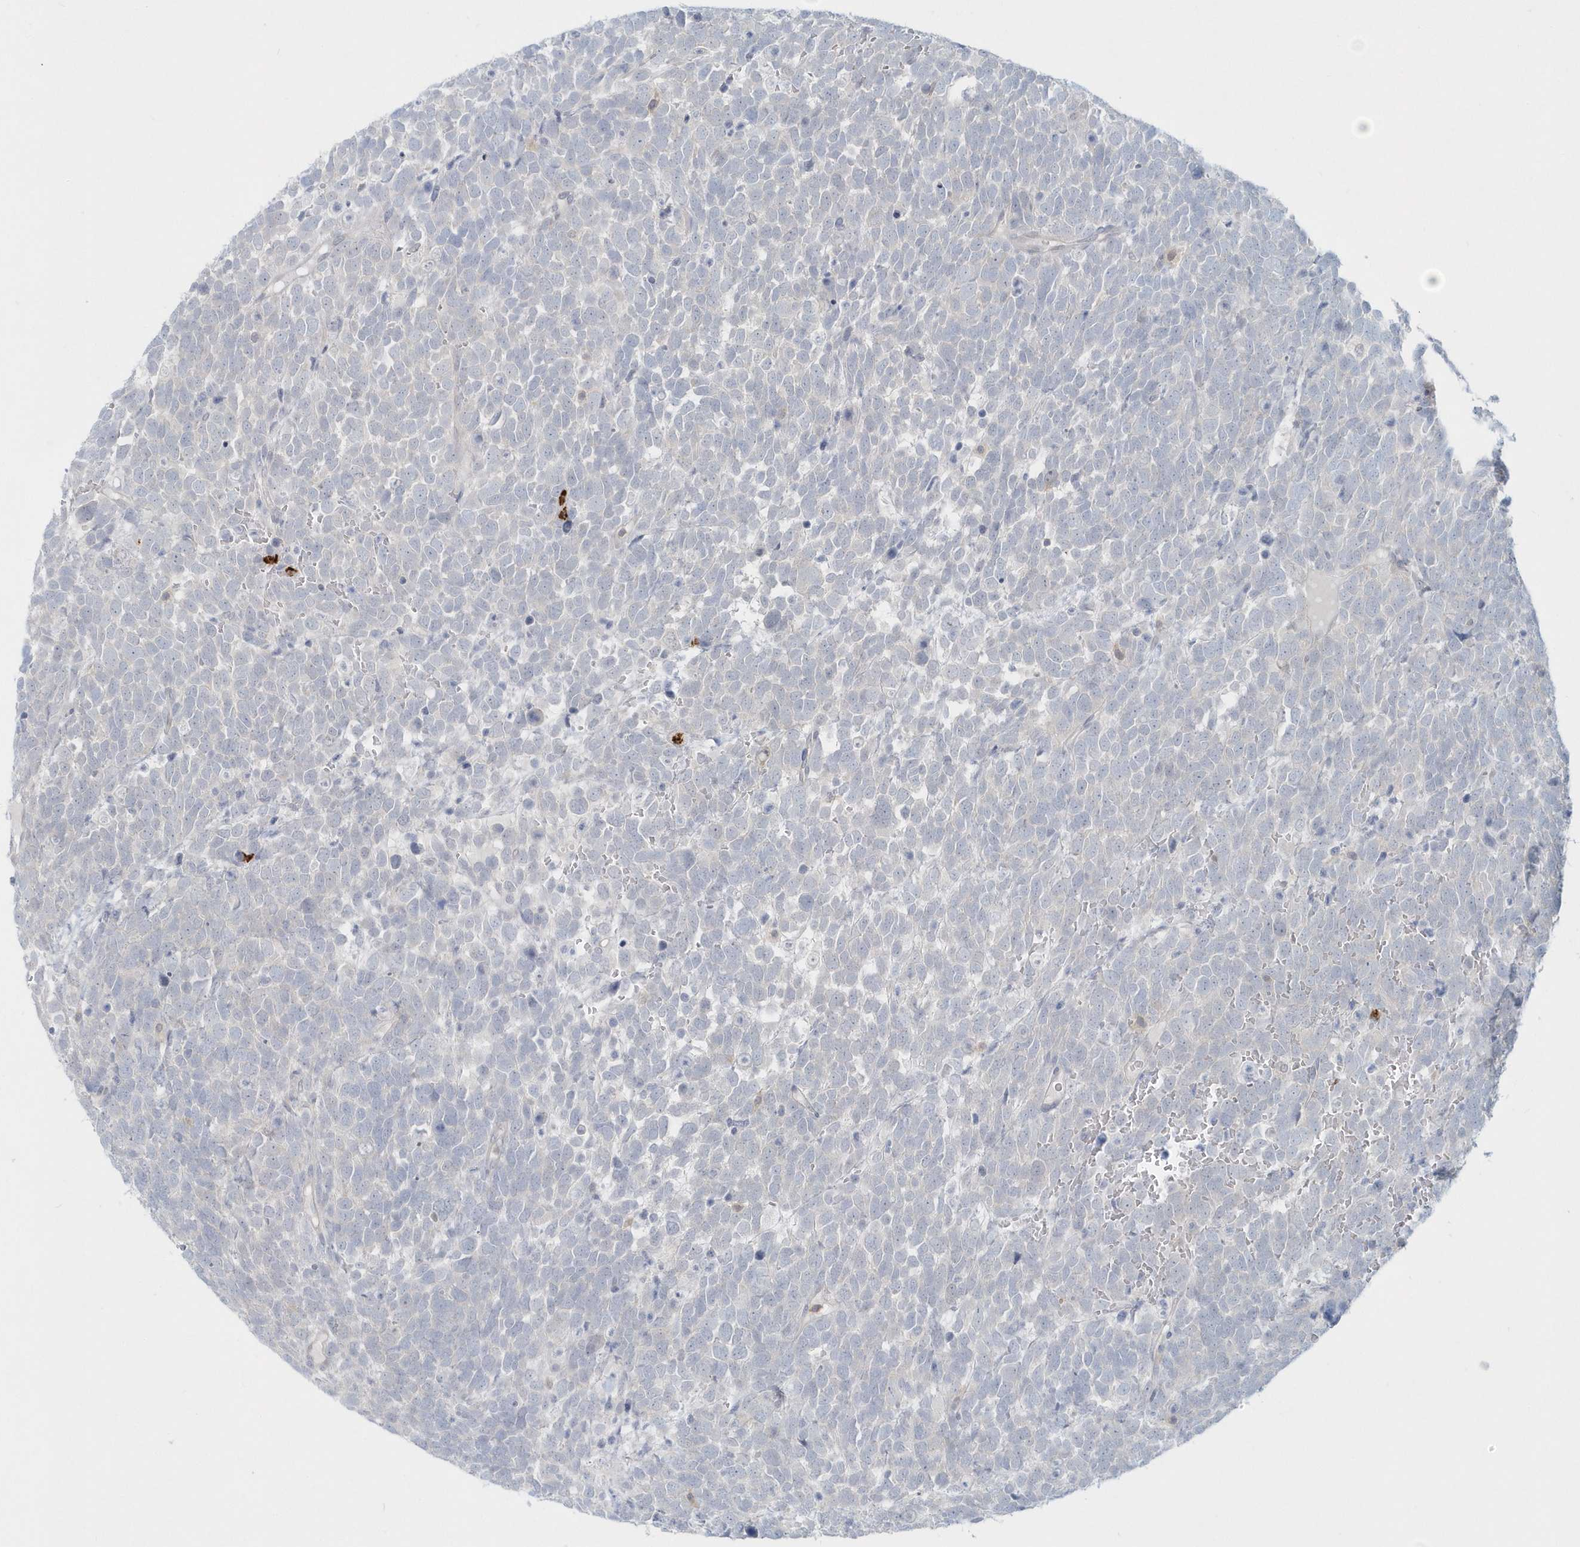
{"staining": {"intensity": "negative", "quantity": "none", "location": "none"}, "tissue": "urothelial cancer", "cell_type": "Tumor cells", "image_type": "cancer", "snomed": [{"axis": "morphology", "description": "Urothelial carcinoma, High grade"}, {"axis": "topography", "description": "Urinary bladder"}], "caption": "There is no significant positivity in tumor cells of high-grade urothelial carcinoma. Brightfield microscopy of IHC stained with DAB (brown) and hematoxylin (blue), captured at high magnification.", "gene": "RNF7", "patient": {"sex": "female", "age": 82}}